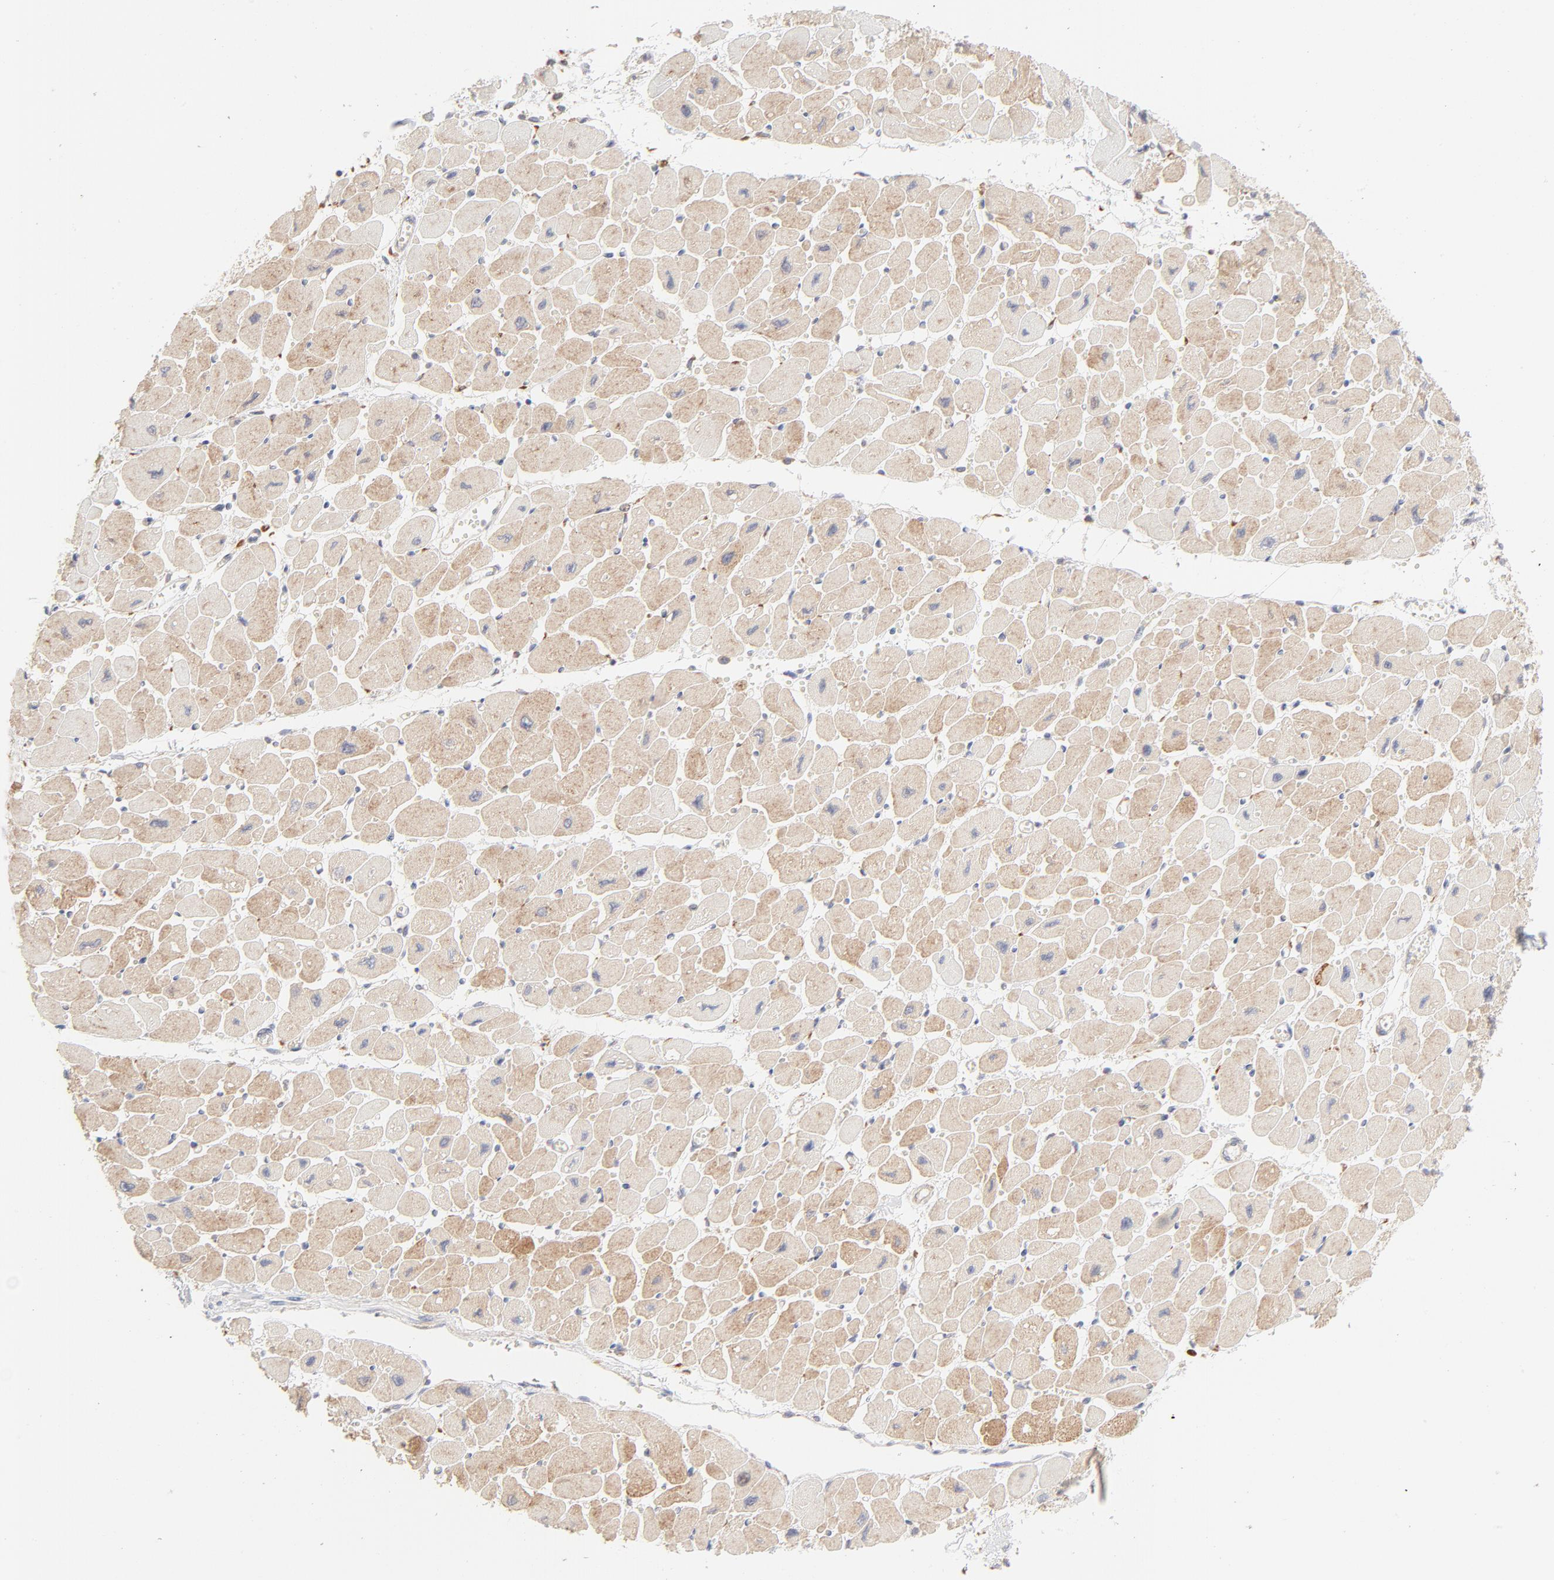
{"staining": {"intensity": "moderate", "quantity": ">75%", "location": "cytoplasmic/membranous"}, "tissue": "heart muscle", "cell_type": "Cardiomyocytes", "image_type": "normal", "snomed": [{"axis": "morphology", "description": "Normal tissue, NOS"}, {"axis": "topography", "description": "Heart"}], "caption": "Benign heart muscle shows moderate cytoplasmic/membranous staining in about >75% of cardiomyocytes, visualized by immunohistochemistry.", "gene": "RPS21", "patient": {"sex": "female", "age": 54}}